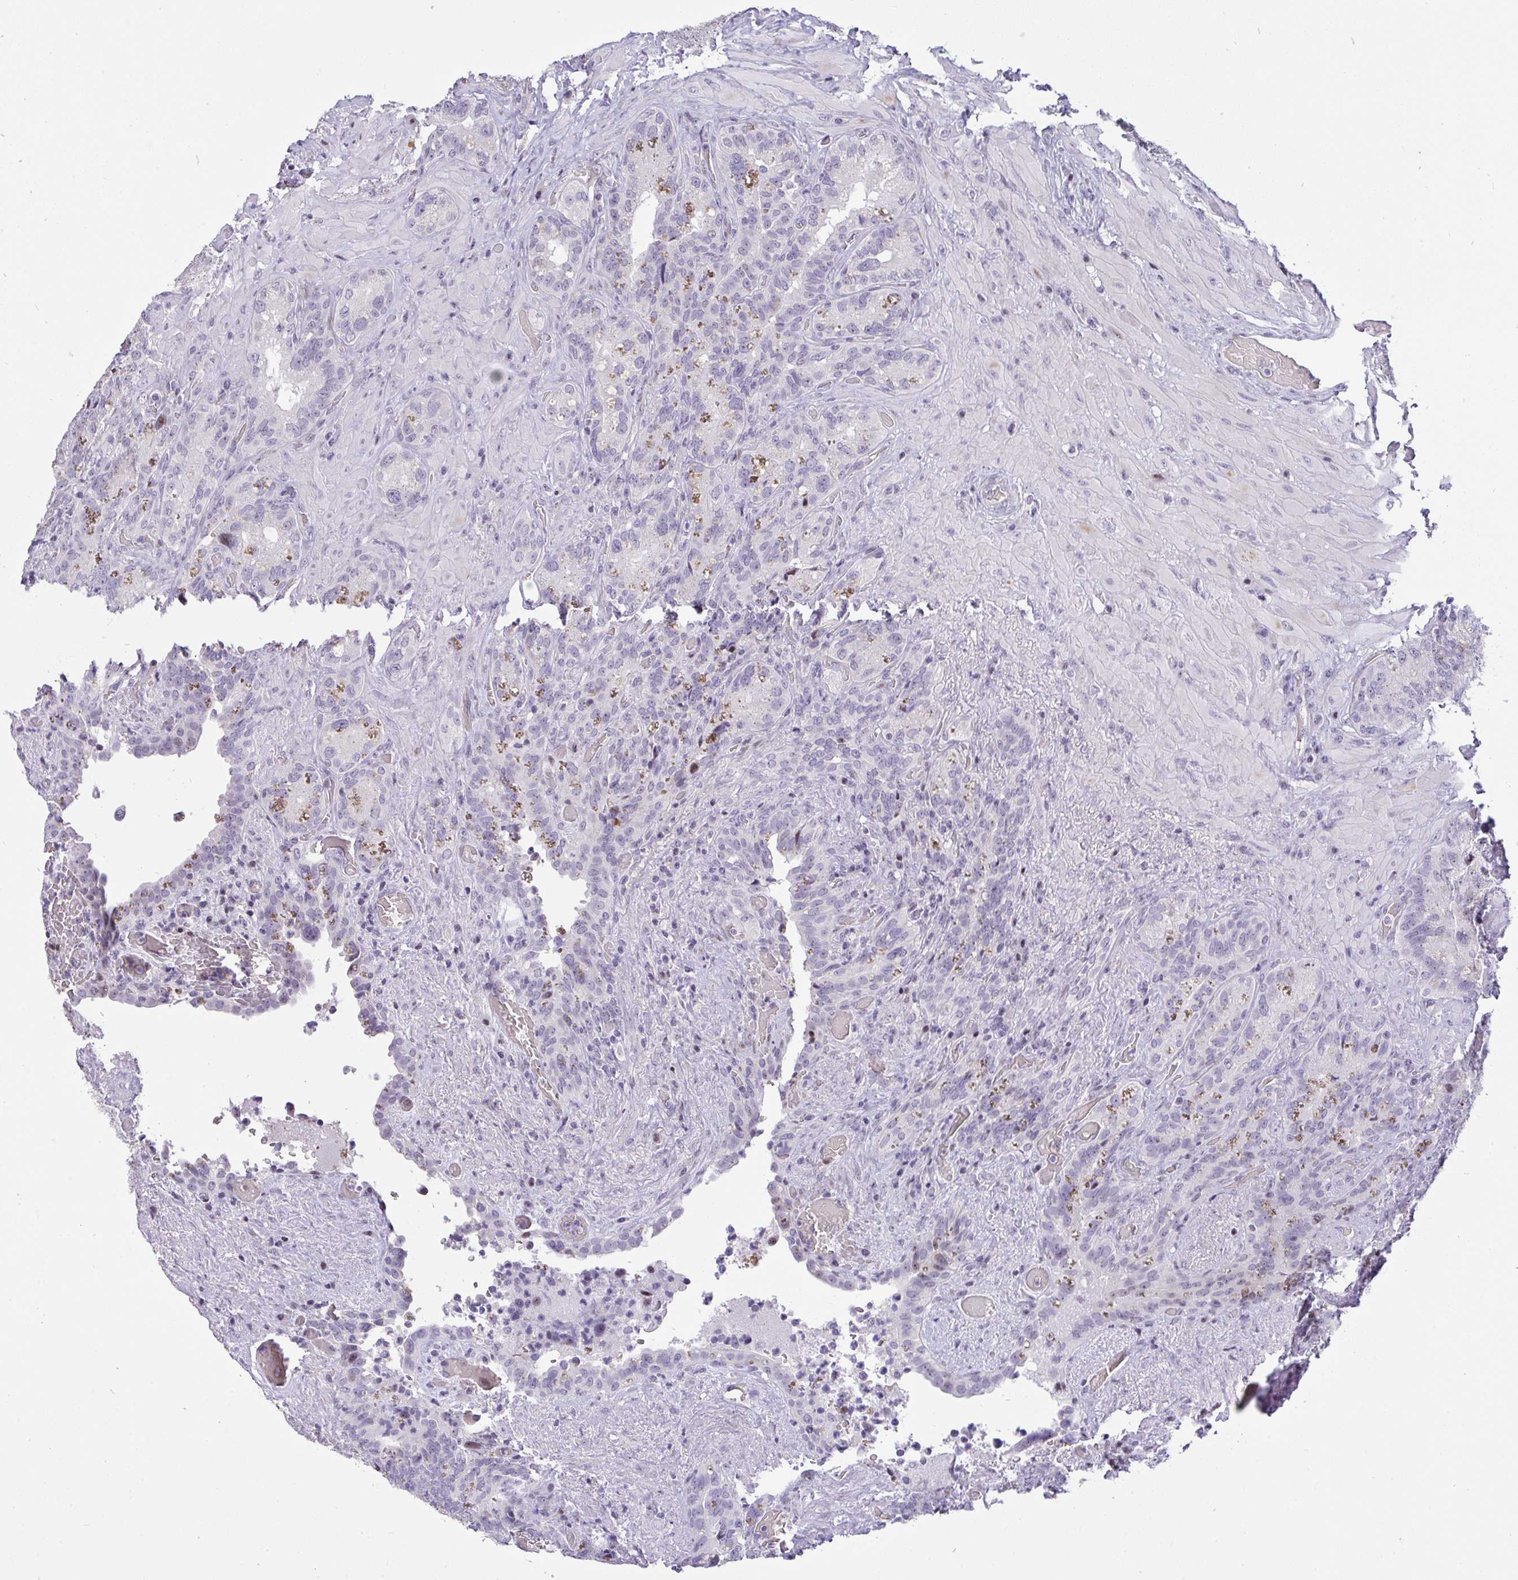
{"staining": {"intensity": "moderate", "quantity": "<25%", "location": "nuclear"}, "tissue": "seminal vesicle", "cell_type": "Glandular cells", "image_type": "normal", "snomed": [{"axis": "morphology", "description": "Normal tissue, NOS"}, {"axis": "topography", "description": "Seminal veicle"}], "caption": "Immunohistochemical staining of normal seminal vesicle reveals <25% levels of moderate nuclear protein positivity in approximately <25% of glandular cells.", "gene": "PLPPR3", "patient": {"sex": "male", "age": 68}}